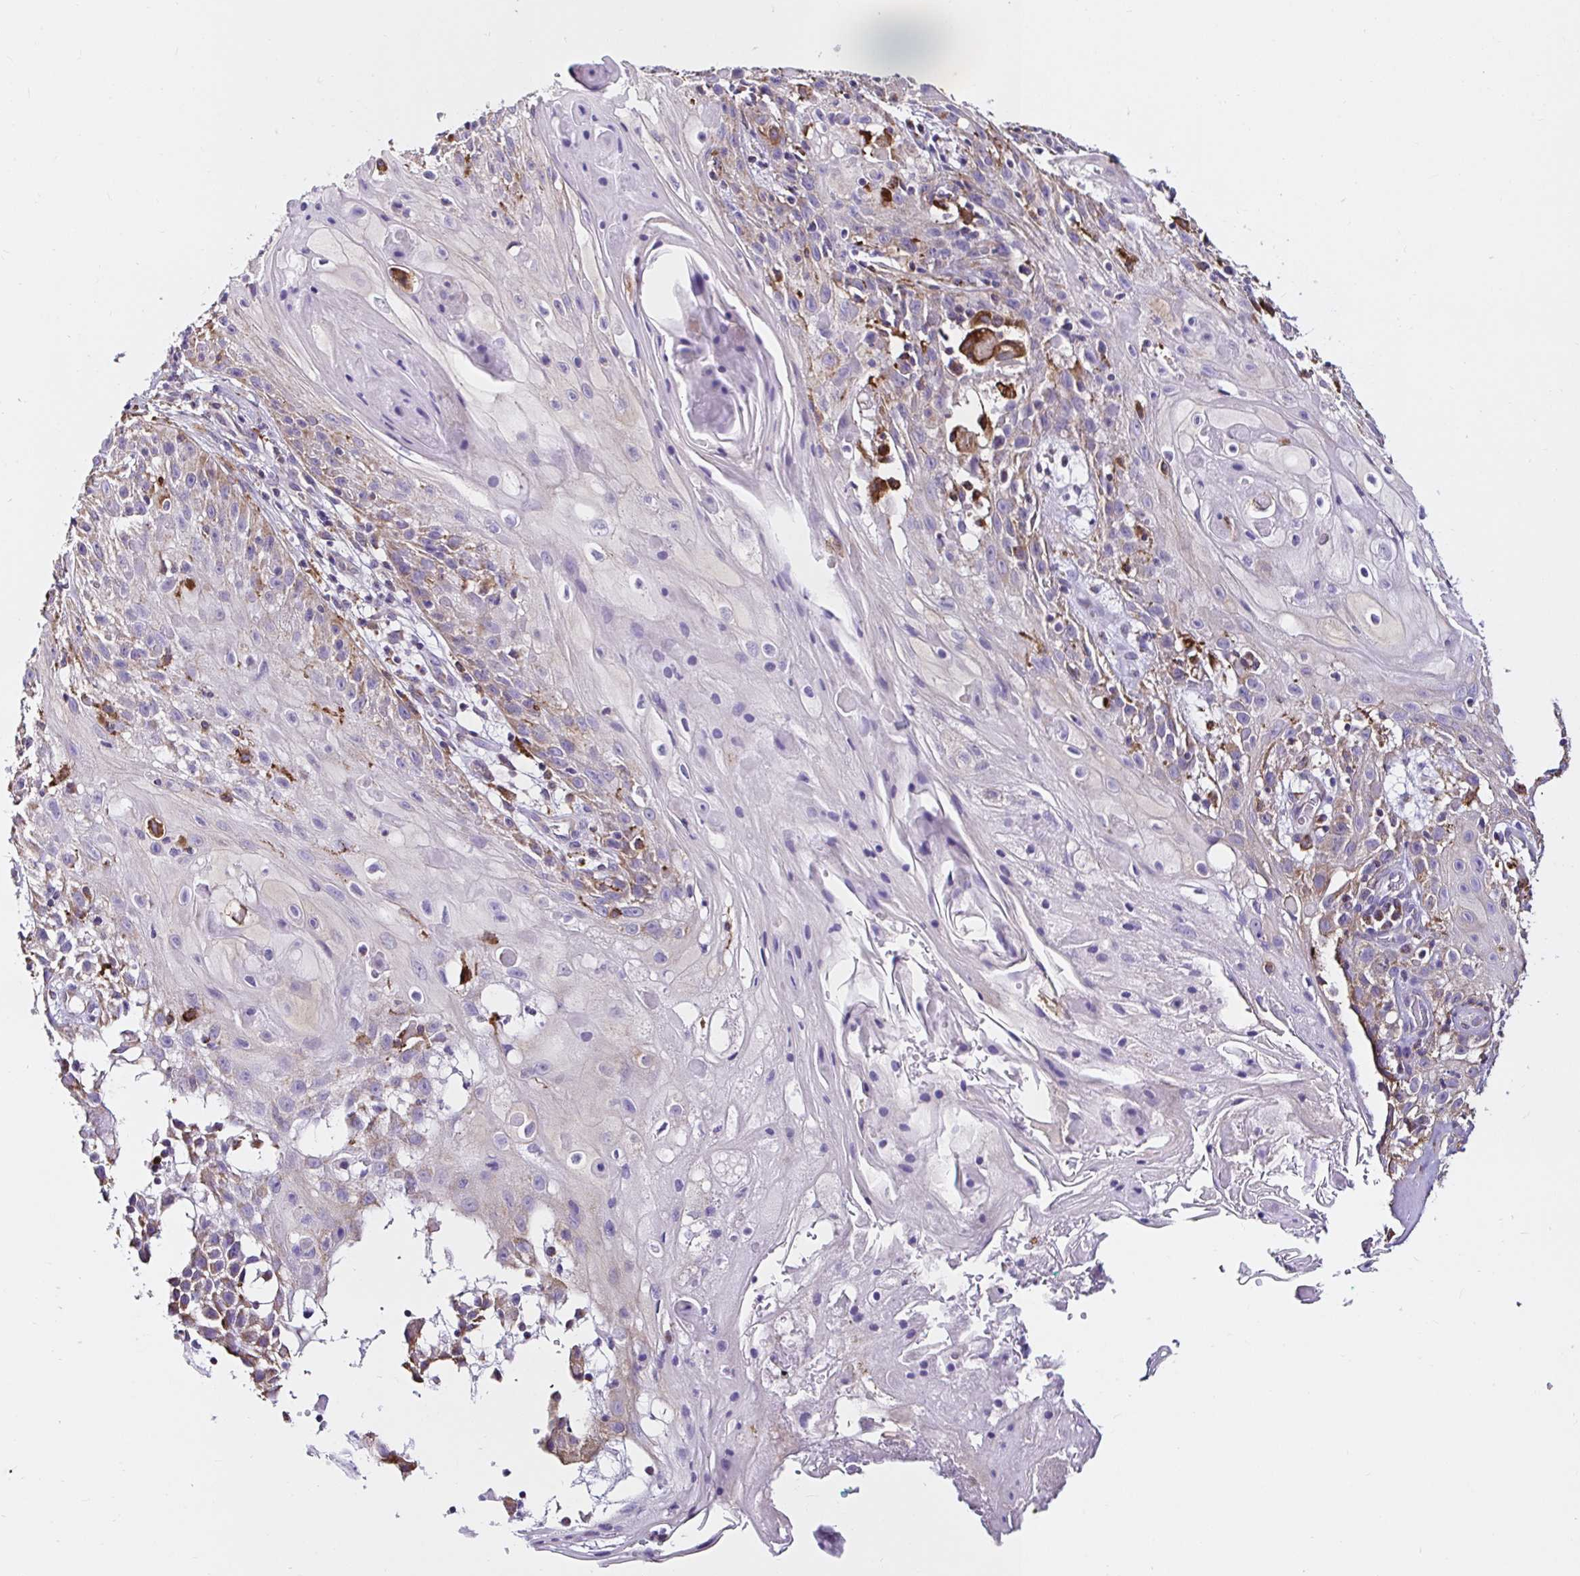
{"staining": {"intensity": "weak", "quantity": "25%-75%", "location": "cytoplasmic/membranous"}, "tissue": "skin cancer", "cell_type": "Tumor cells", "image_type": "cancer", "snomed": [{"axis": "morphology", "description": "Squamous cell carcinoma, NOS"}, {"axis": "topography", "description": "Skin"}, {"axis": "topography", "description": "Vulva"}], "caption": "Protein staining exhibits weak cytoplasmic/membranous positivity in approximately 25%-75% of tumor cells in skin cancer (squamous cell carcinoma).", "gene": "MSR1", "patient": {"sex": "female", "age": 76}}